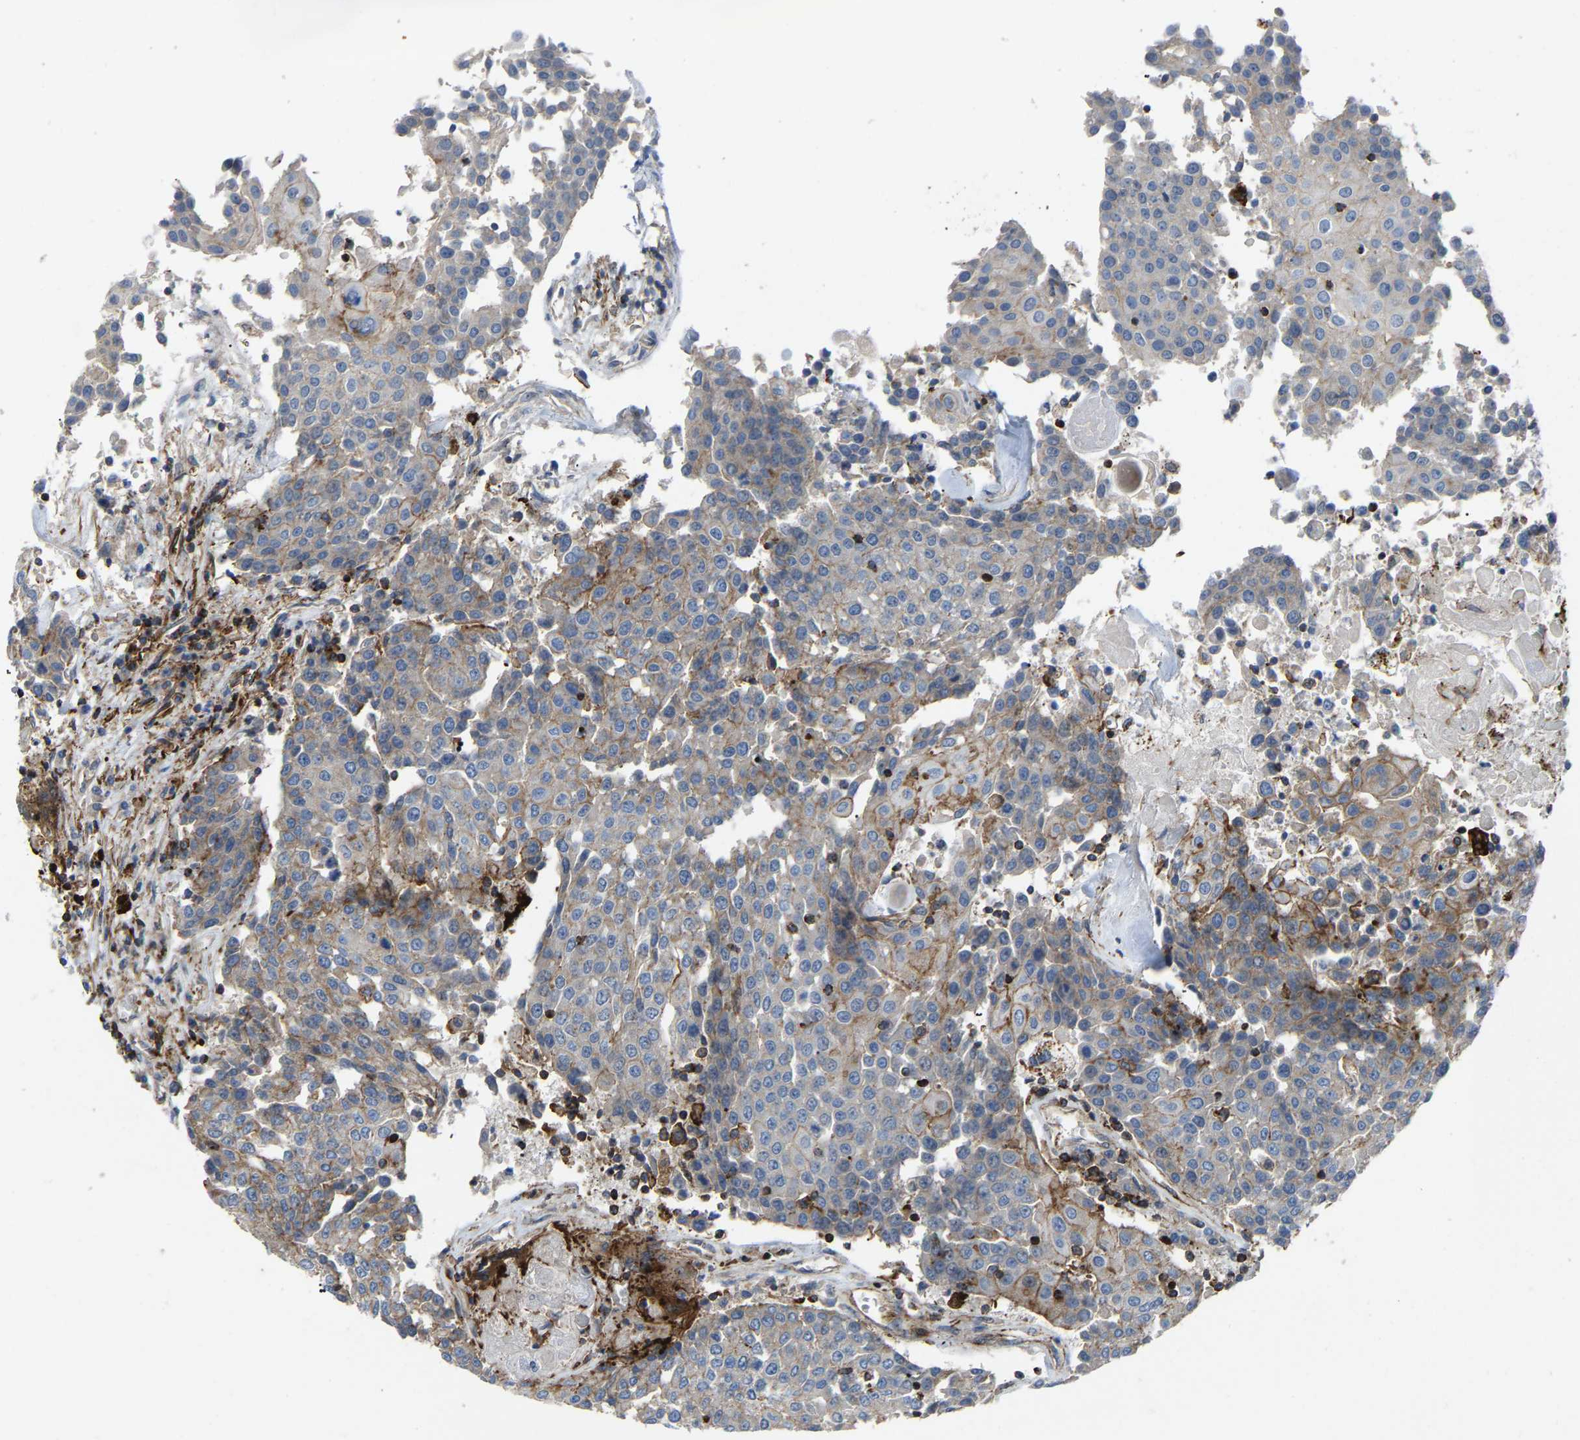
{"staining": {"intensity": "weak", "quantity": "<25%", "location": "cytoplasmic/membranous"}, "tissue": "urothelial cancer", "cell_type": "Tumor cells", "image_type": "cancer", "snomed": [{"axis": "morphology", "description": "Urothelial carcinoma, High grade"}, {"axis": "topography", "description": "Urinary bladder"}], "caption": "Immunohistochemistry image of neoplastic tissue: urothelial cancer stained with DAB (3,3'-diaminobenzidine) demonstrates no significant protein positivity in tumor cells.", "gene": "AGPAT2", "patient": {"sex": "female", "age": 85}}